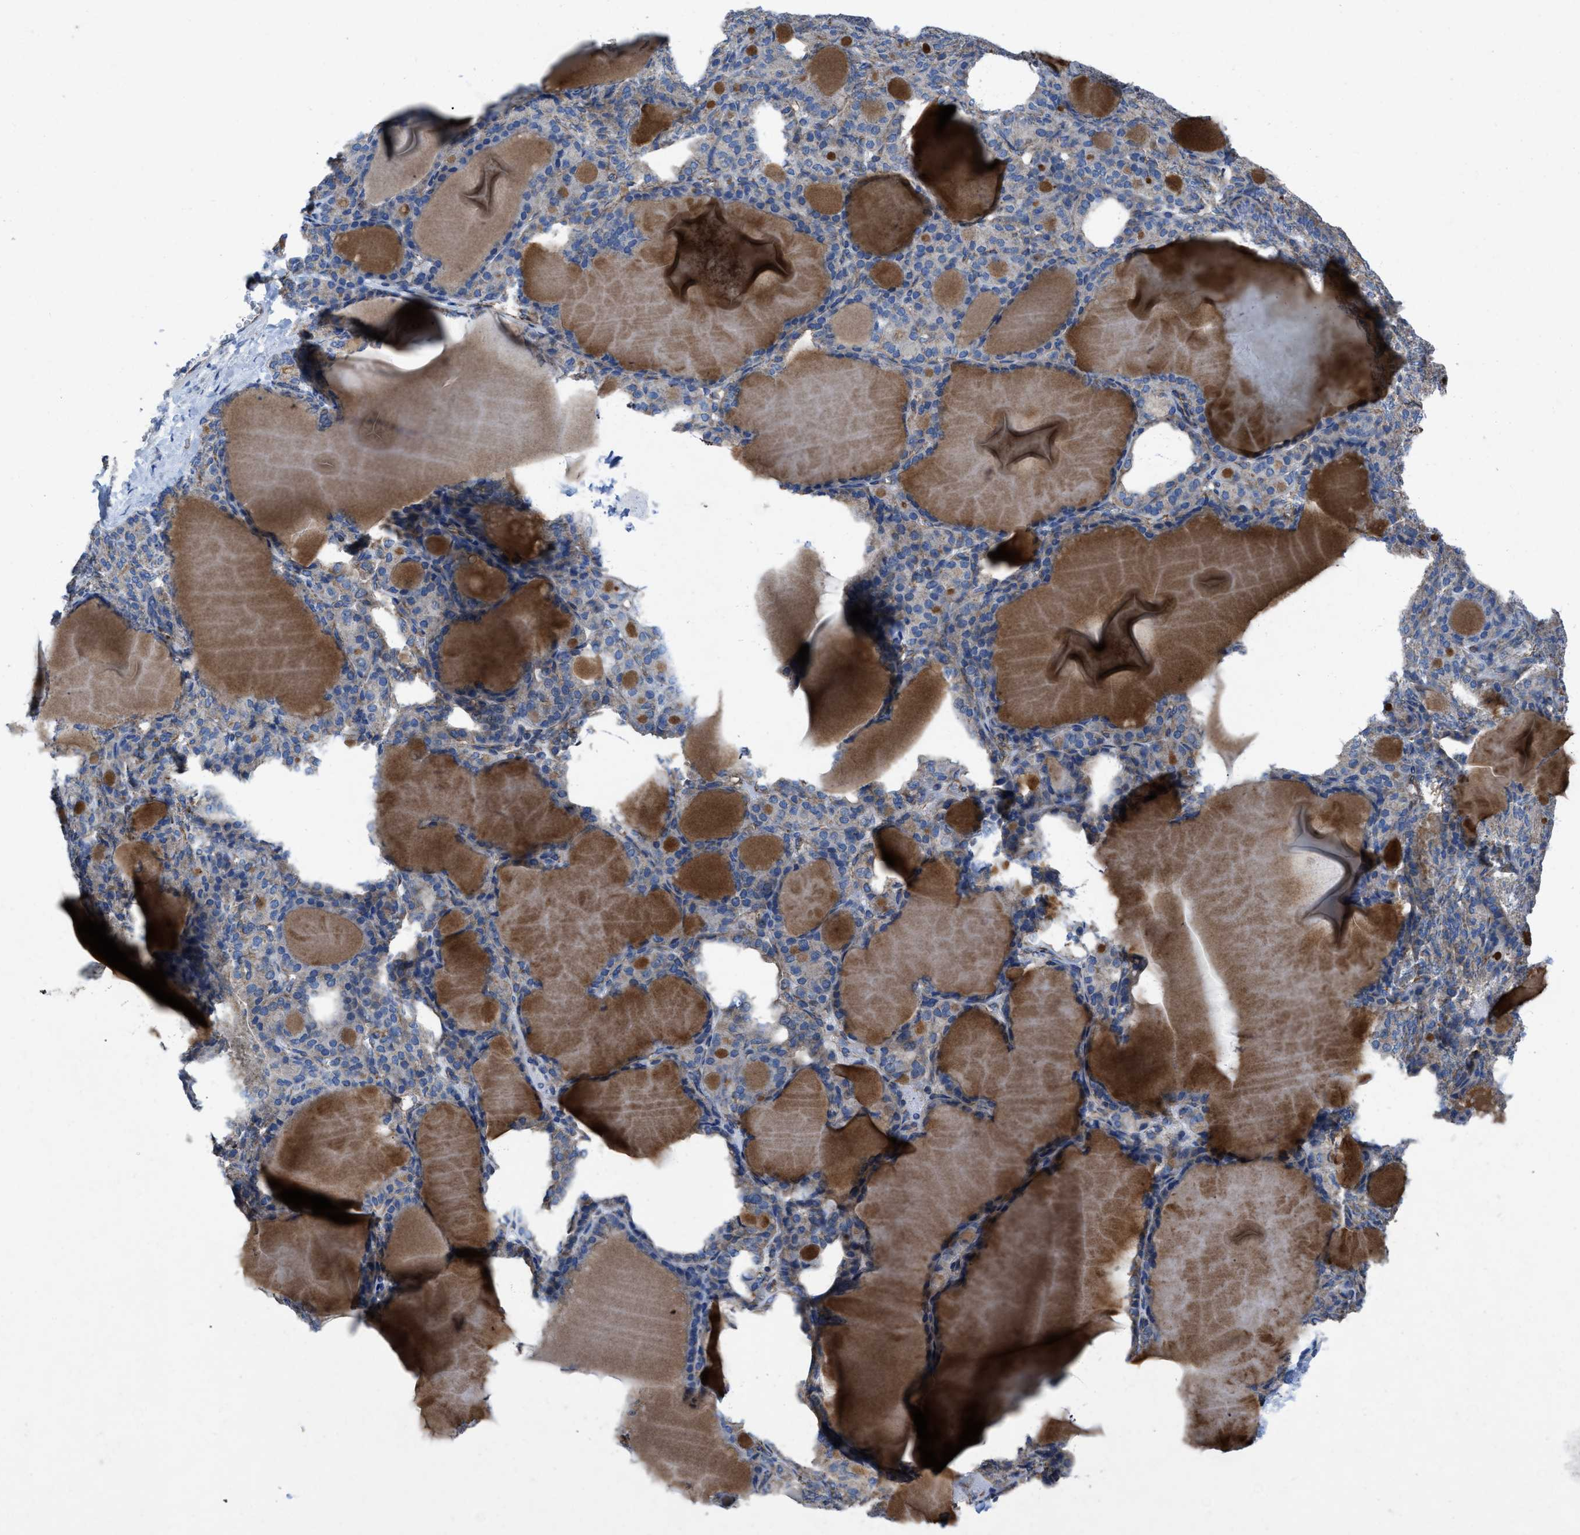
{"staining": {"intensity": "weak", "quantity": "25%-75%", "location": "cytoplasmic/membranous"}, "tissue": "thyroid gland", "cell_type": "Glandular cells", "image_type": "normal", "snomed": [{"axis": "morphology", "description": "Normal tissue, NOS"}, {"axis": "topography", "description": "Thyroid gland"}], "caption": "Approximately 25%-75% of glandular cells in unremarkable thyroid gland reveal weak cytoplasmic/membranous protein expression as visualized by brown immunohistochemical staining.", "gene": "DOLPP1", "patient": {"sex": "female", "age": 28}}